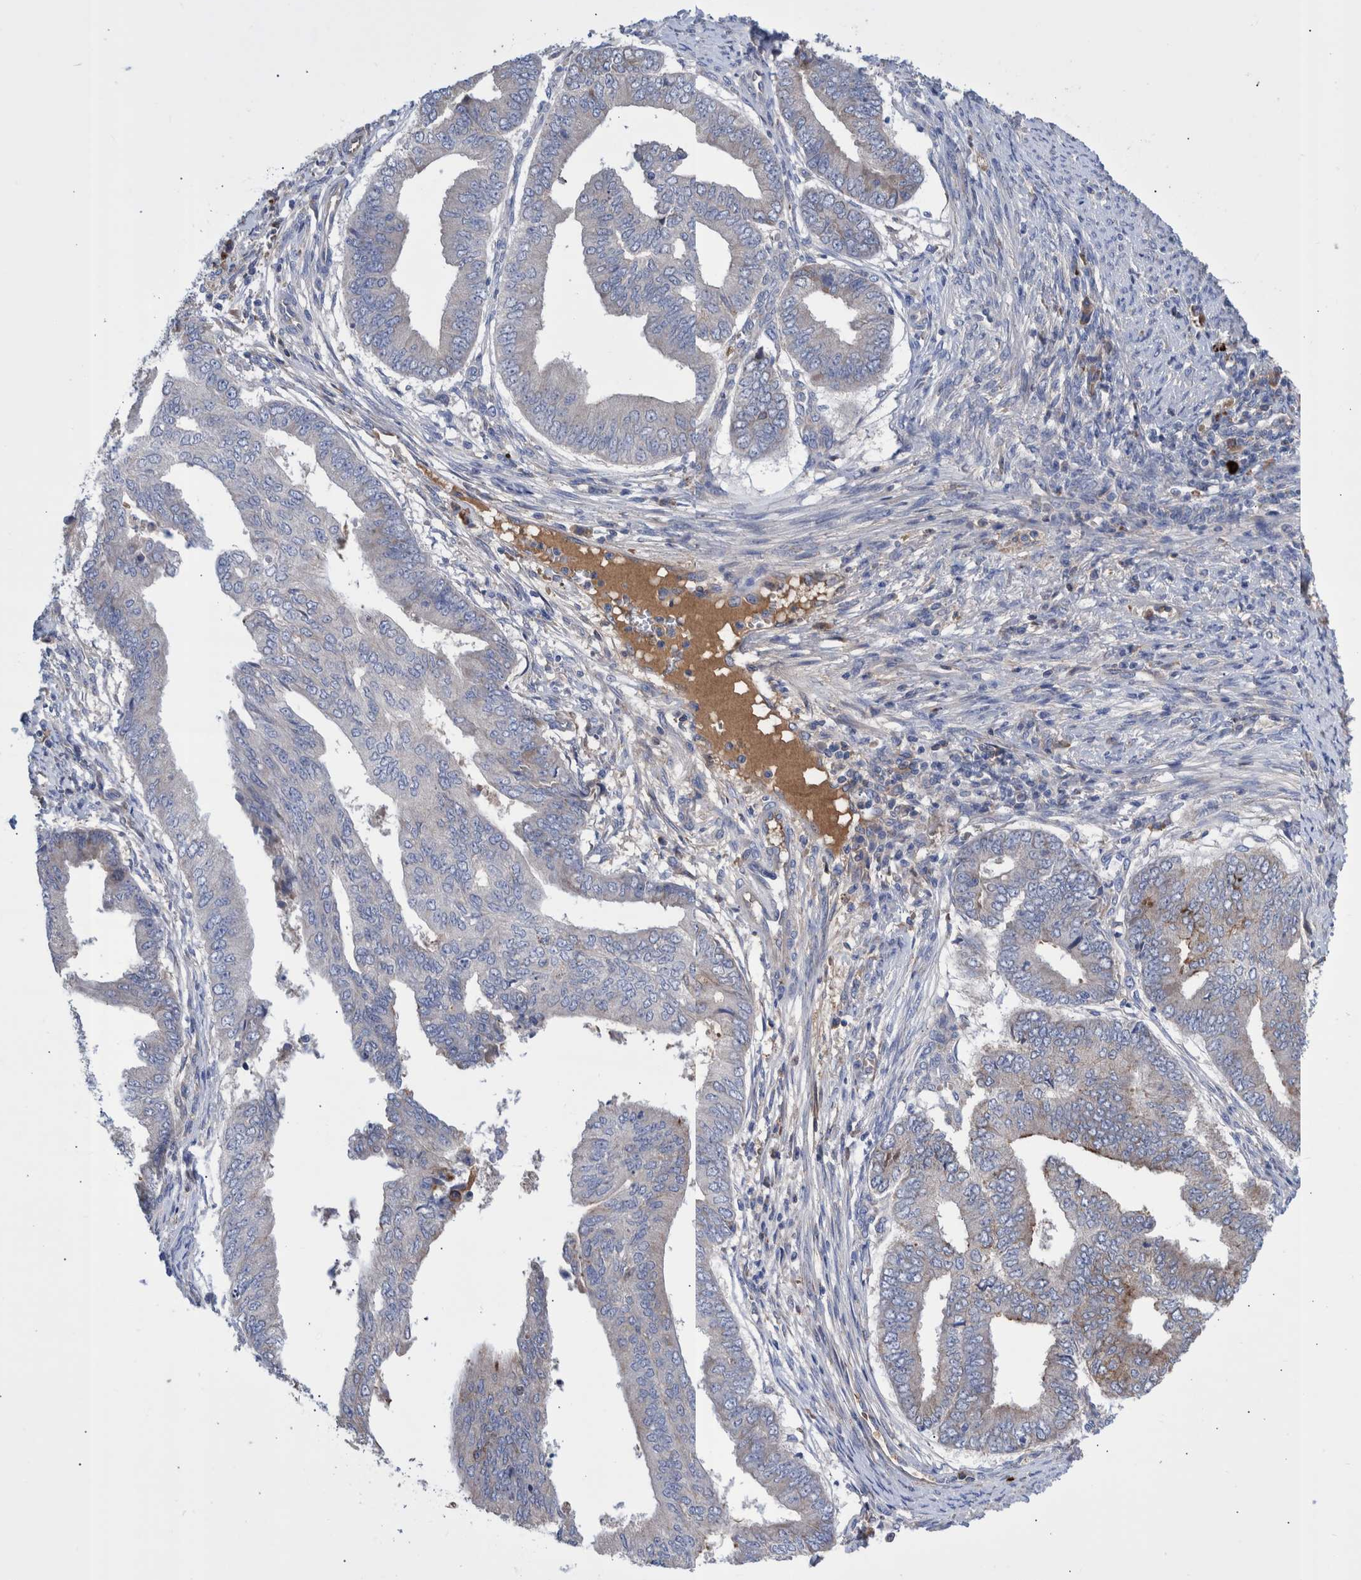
{"staining": {"intensity": "negative", "quantity": "none", "location": "none"}, "tissue": "endometrial cancer", "cell_type": "Tumor cells", "image_type": "cancer", "snomed": [{"axis": "morphology", "description": "Polyp, NOS"}, {"axis": "morphology", "description": "Adenocarcinoma, NOS"}, {"axis": "morphology", "description": "Adenoma, NOS"}, {"axis": "topography", "description": "Endometrium"}], "caption": "This is an IHC histopathology image of human endometrial cancer (adenocarcinoma). There is no staining in tumor cells.", "gene": "DLL4", "patient": {"sex": "female", "age": 79}}